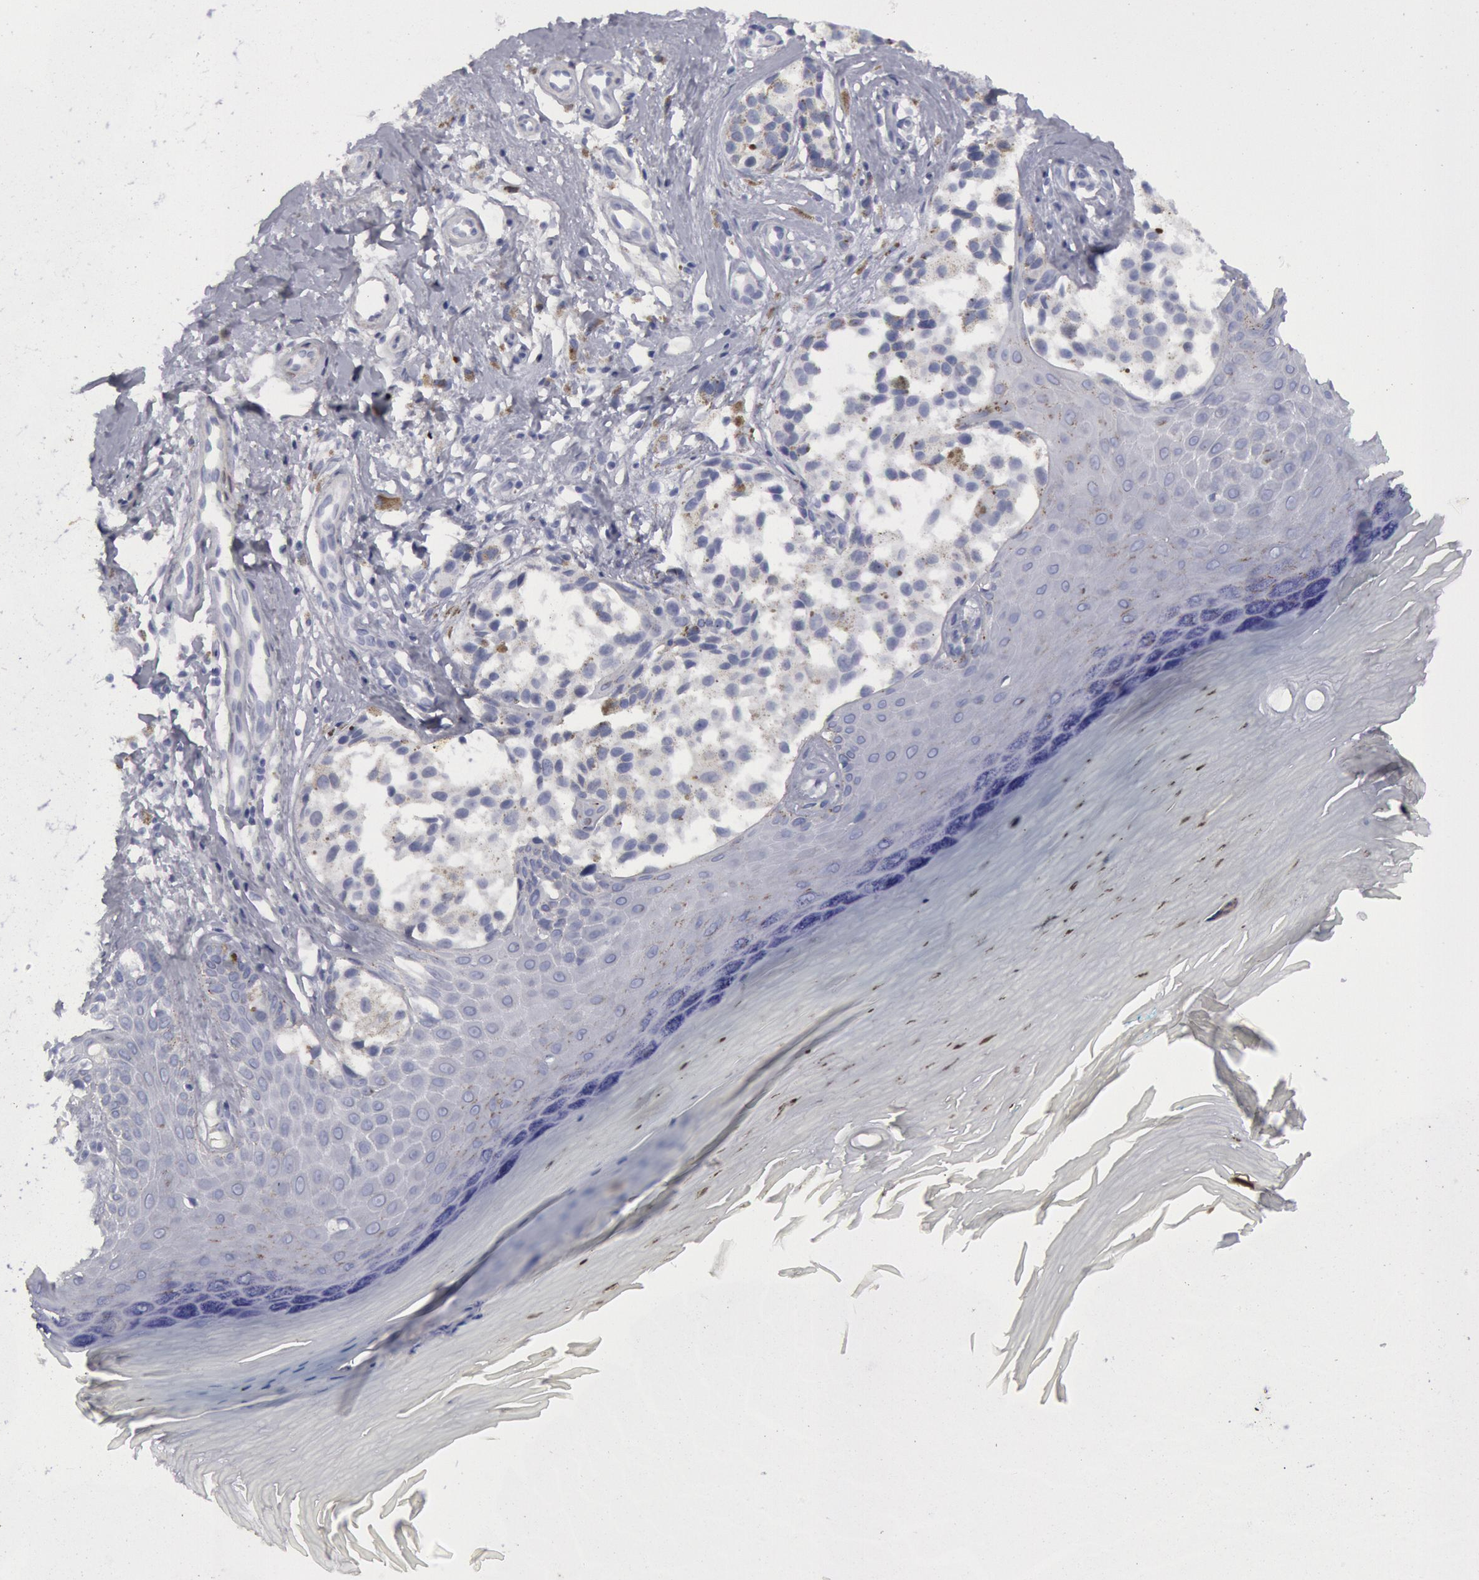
{"staining": {"intensity": "negative", "quantity": "none", "location": "none"}, "tissue": "melanoma", "cell_type": "Tumor cells", "image_type": "cancer", "snomed": [{"axis": "morphology", "description": "Malignant melanoma, NOS"}, {"axis": "topography", "description": "Skin"}], "caption": "Tumor cells show no significant protein expression in melanoma.", "gene": "FHL1", "patient": {"sex": "male", "age": 79}}